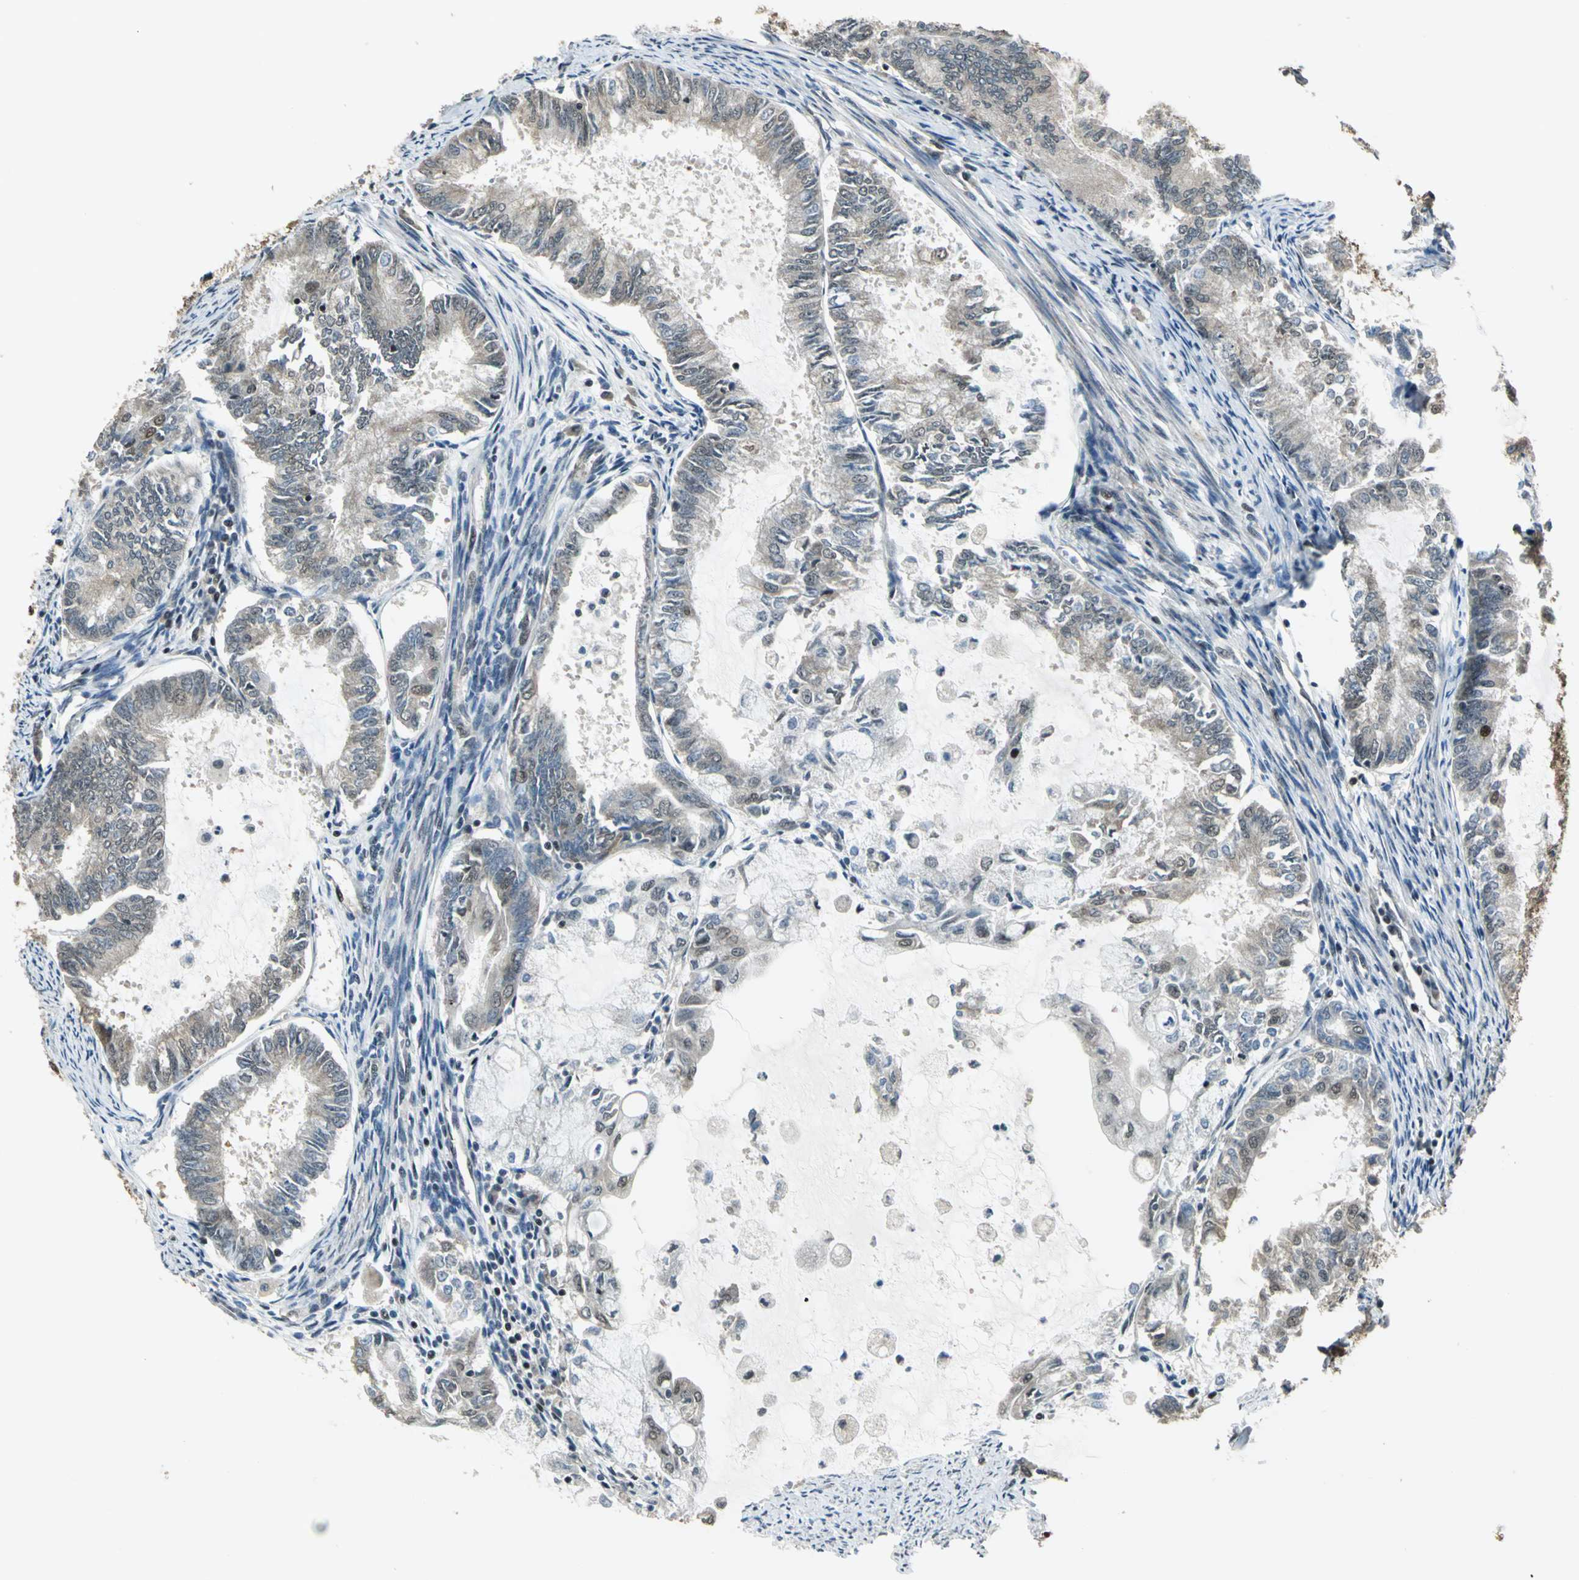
{"staining": {"intensity": "weak", "quantity": "25%-75%", "location": "cytoplasmic/membranous,nuclear"}, "tissue": "endometrial cancer", "cell_type": "Tumor cells", "image_type": "cancer", "snomed": [{"axis": "morphology", "description": "Adenocarcinoma, NOS"}, {"axis": "topography", "description": "Endometrium"}], "caption": "High-magnification brightfield microscopy of endometrial adenocarcinoma stained with DAB (brown) and counterstained with hematoxylin (blue). tumor cells exhibit weak cytoplasmic/membranous and nuclear staining is identified in about25%-75% of cells.", "gene": "PSMC3", "patient": {"sex": "female", "age": 86}}